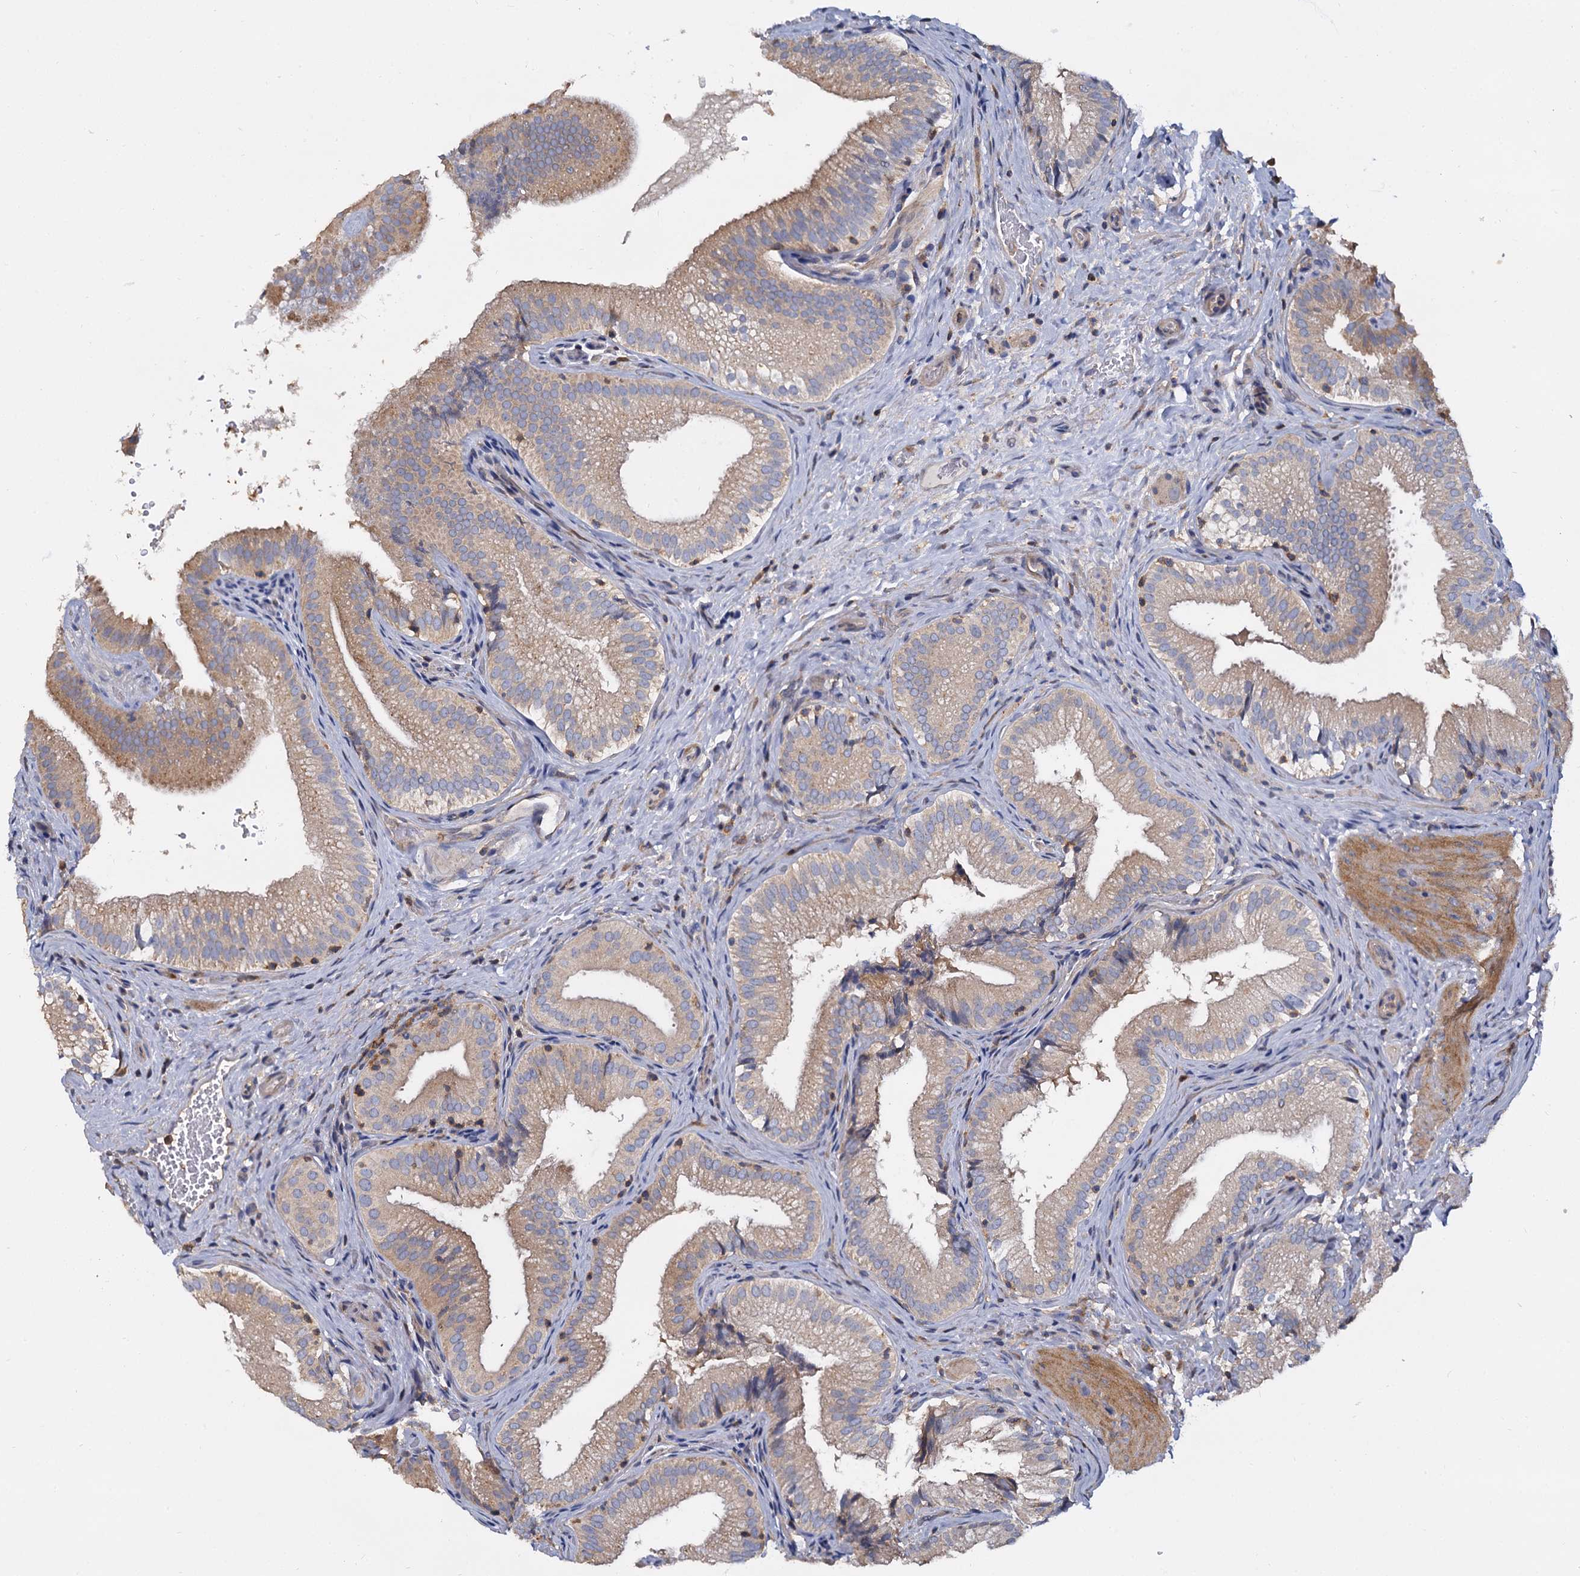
{"staining": {"intensity": "moderate", "quantity": ">75%", "location": "cytoplasmic/membranous"}, "tissue": "gallbladder", "cell_type": "Glandular cells", "image_type": "normal", "snomed": [{"axis": "morphology", "description": "Normal tissue, NOS"}, {"axis": "topography", "description": "Gallbladder"}], "caption": "IHC image of benign gallbladder: gallbladder stained using IHC exhibits medium levels of moderate protein expression localized specifically in the cytoplasmic/membranous of glandular cells, appearing as a cytoplasmic/membranous brown color.", "gene": "ANKRD13A", "patient": {"sex": "female", "age": 30}}